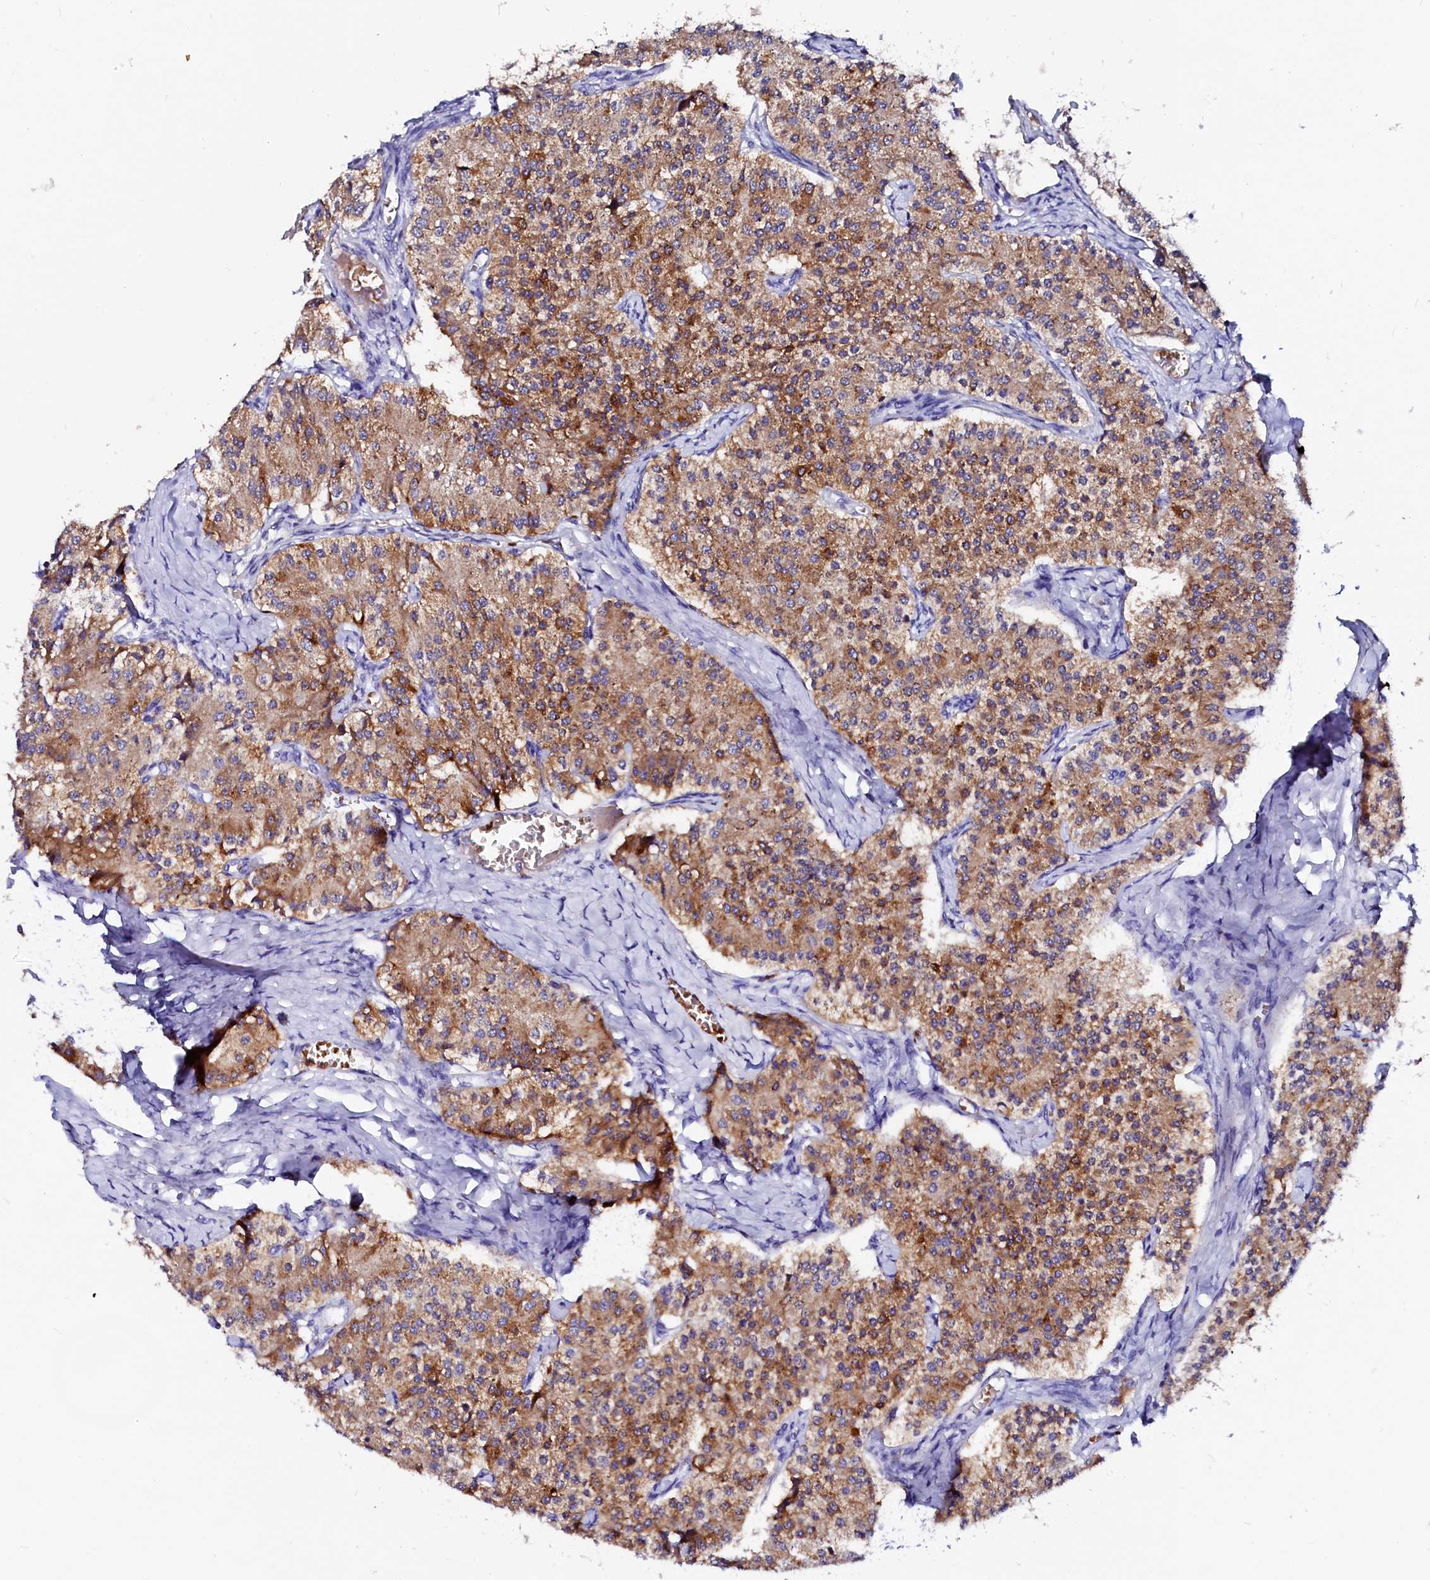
{"staining": {"intensity": "moderate", "quantity": ">75%", "location": "cytoplasmic/membranous"}, "tissue": "carcinoid", "cell_type": "Tumor cells", "image_type": "cancer", "snomed": [{"axis": "morphology", "description": "Carcinoid, malignant, NOS"}, {"axis": "topography", "description": "Colon"}], "caption": "Malignant carcinoid stained with DAB IHC shows medium levels of moderate cytoplasmic/membranous positivity in approximately >75% of tumor cells.", "gene": "RAB27A", "patient": {"sex": "female", "age": 52}}